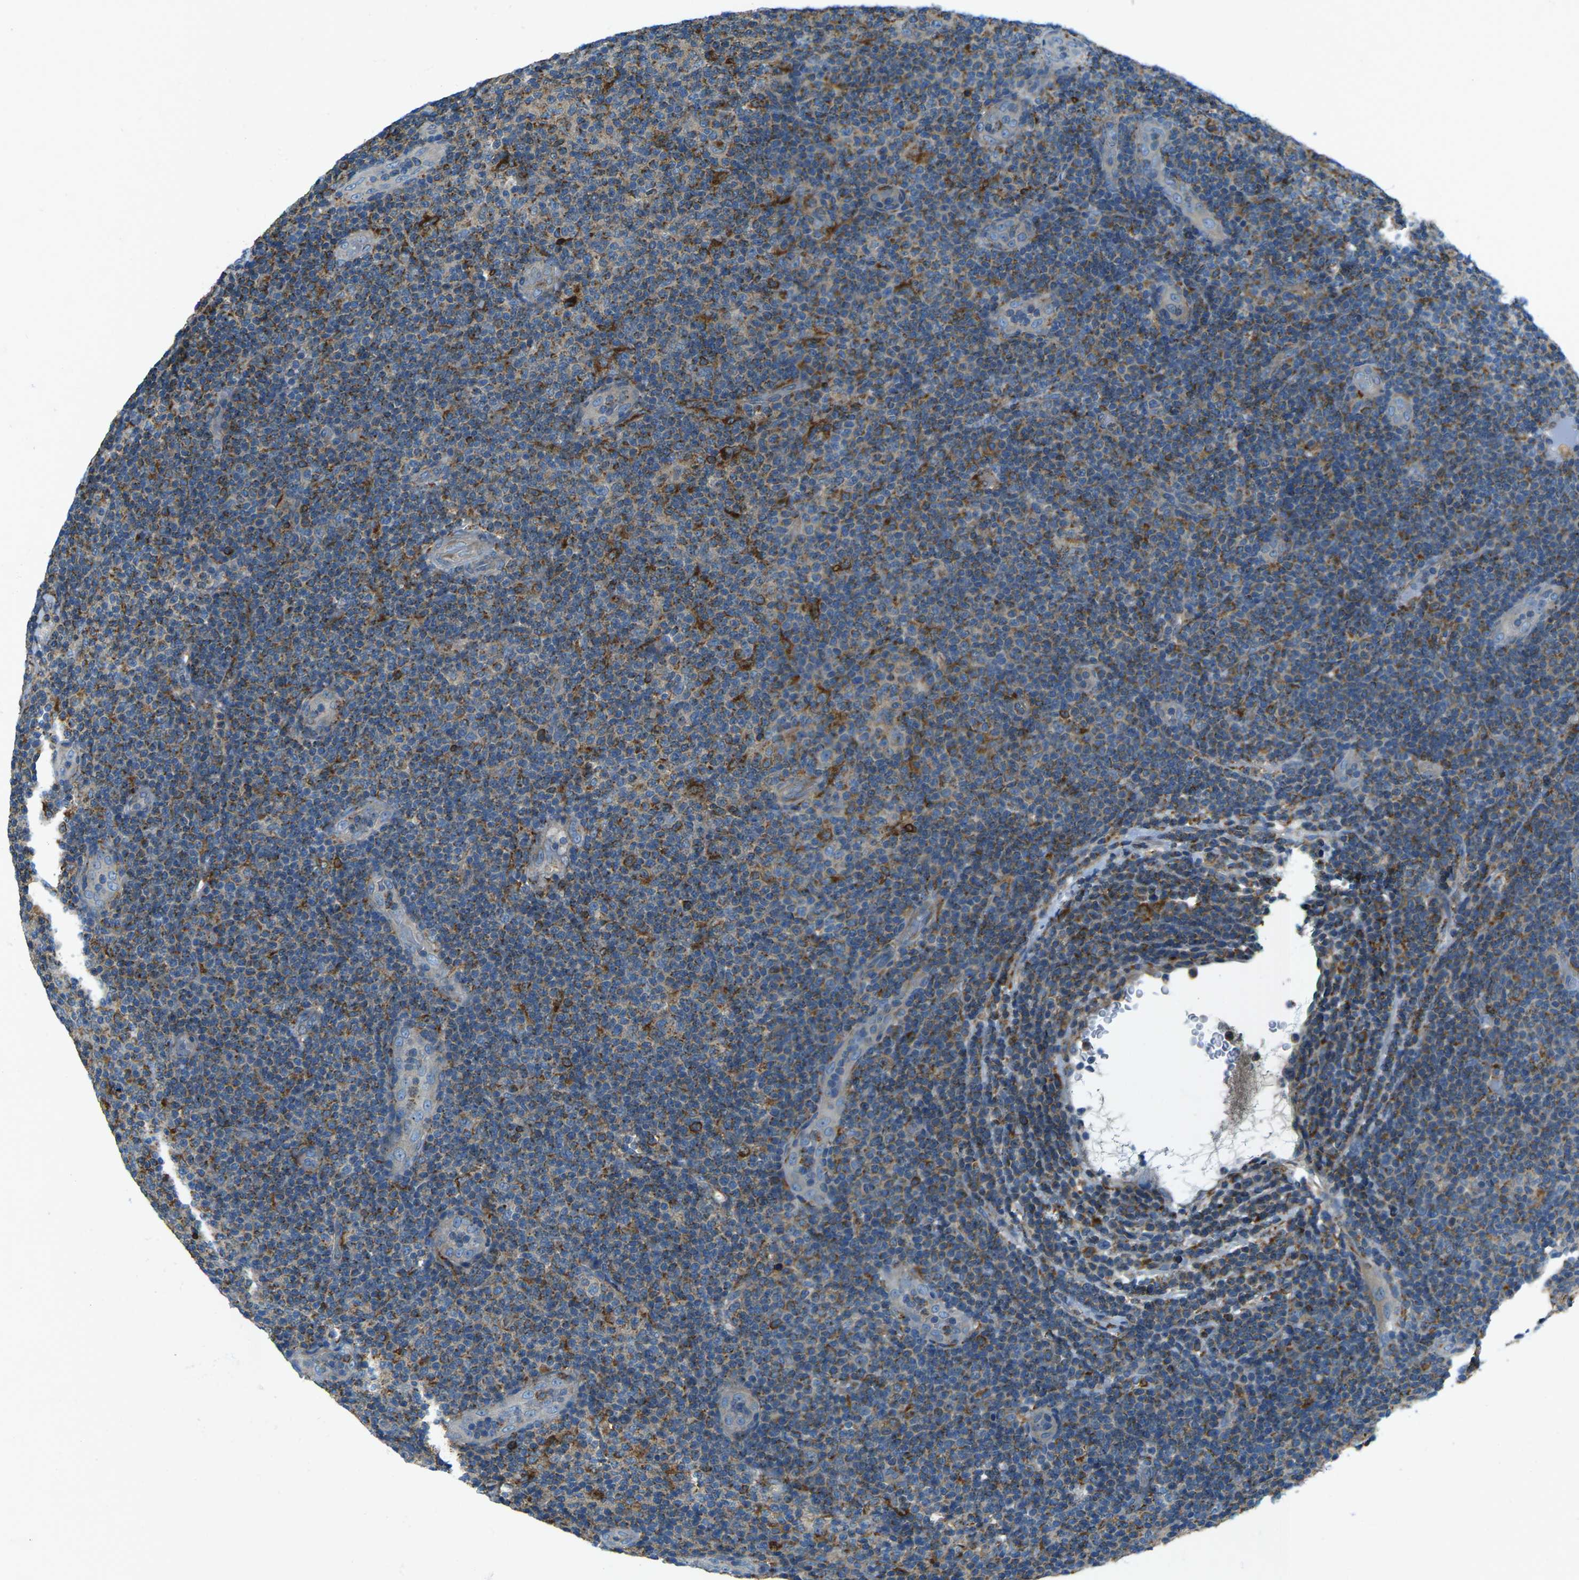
{"staining": {"intensity": "moderate", "quantity": "<25%", "location": "cytoplasmic/membranous"}, "tissue": "lymphoma", "cell_type": "Tumor cells", "image_type": "cancer", "snomed": [{"axis": "morphology", "description": "Malignant lymphoma, non-Hodgkin's type, Low grade"}, {"axis": "topography", "description": "Lymph node"}], "caption": "This histopathology image demonstrates lymphoma stained with IHC to label a protein in brown. The cytoplasmic/membranous of tumor cells show moderate positivity for the protein. Nuclei are counter-stained blue.", "gene": "CDK17", "patient": {"sex": "male", "age": 83}}